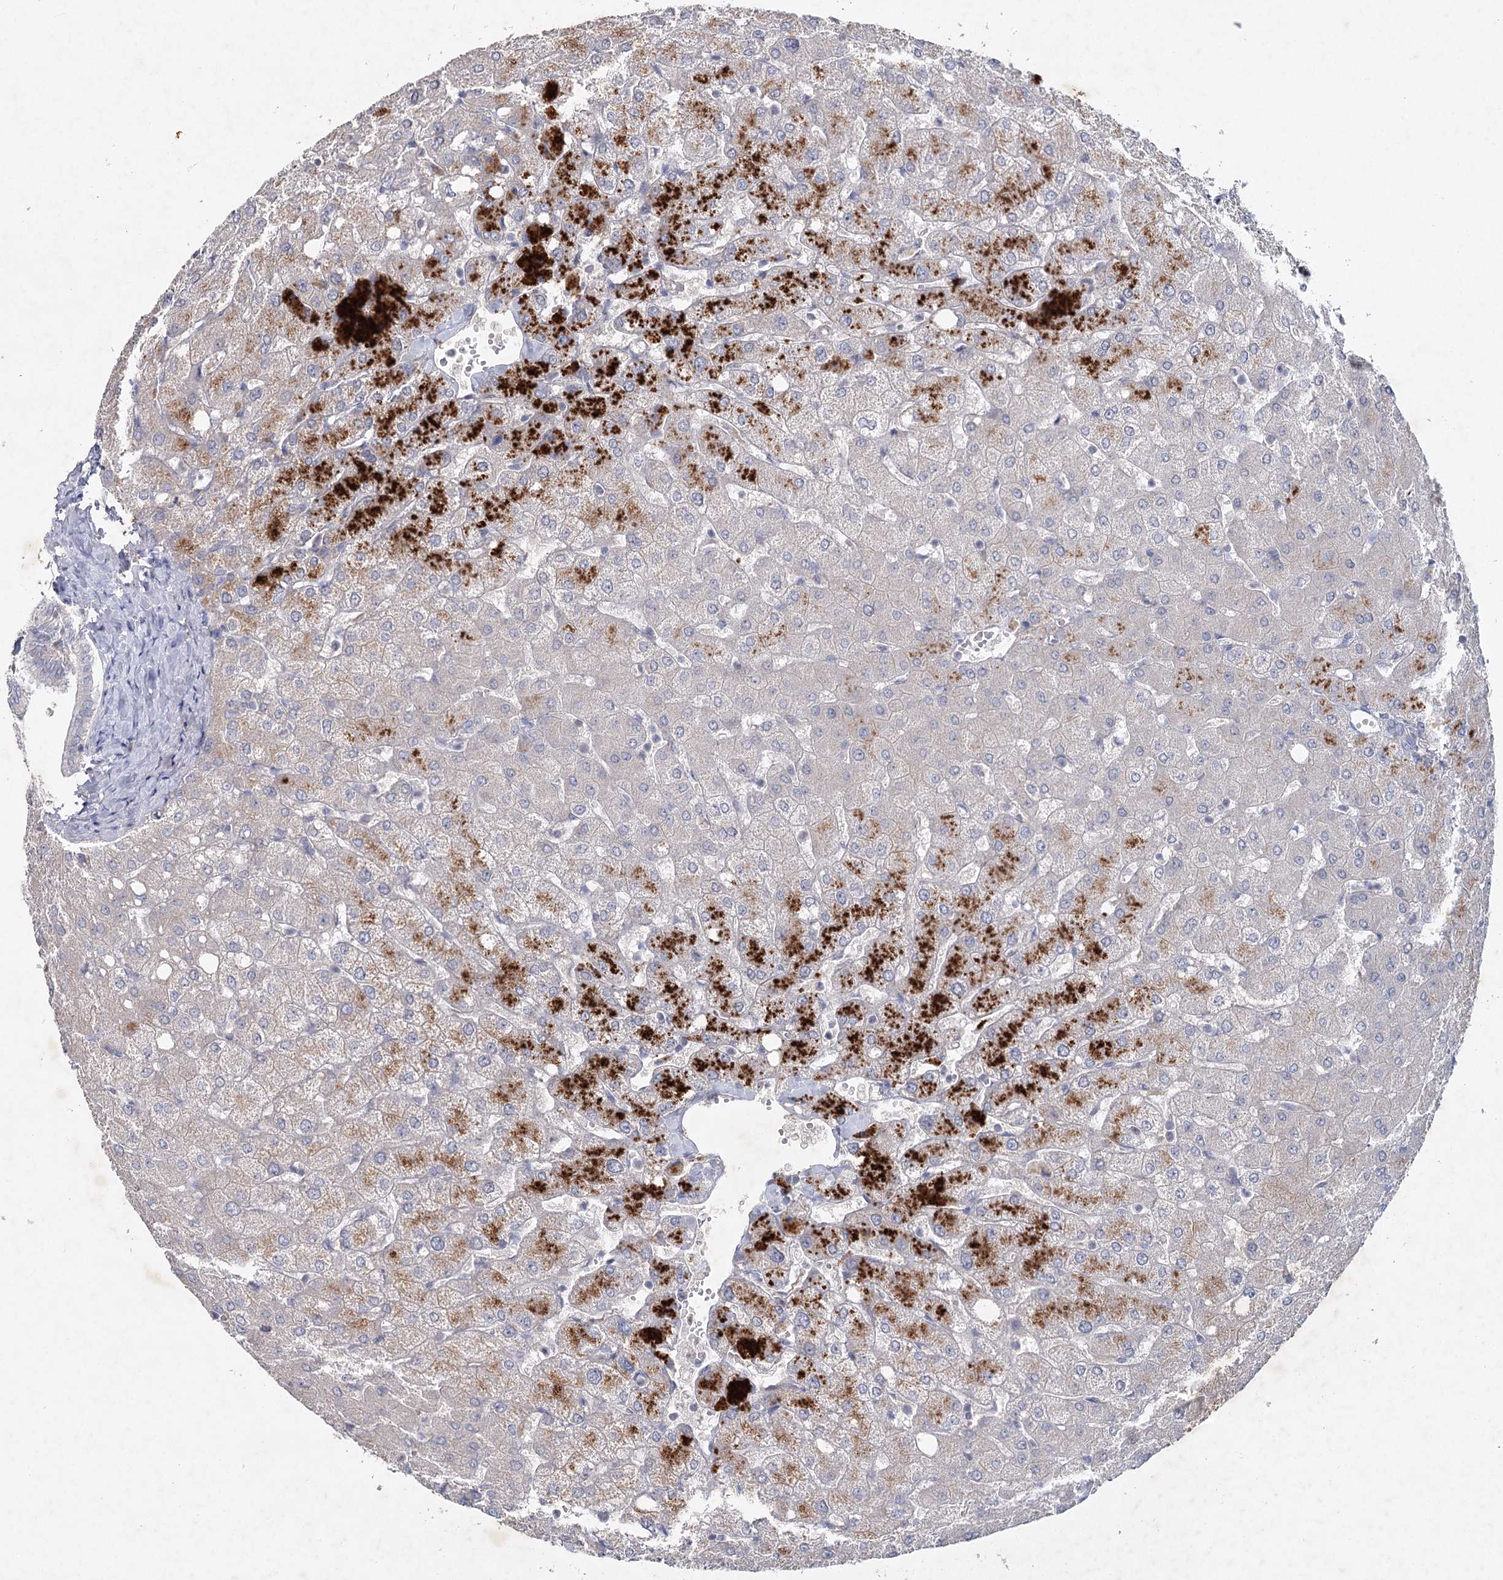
{"staining": {"intensity": "negative", "quantity": "none", "location": "none"}, "tissue": "liver", "cell_type": "Cholangiocytes", "image_type": "normal", "snomed": [{"axis": "morphology", "description": "Normal tissue, NOS"}, {"axis": "topography", "description": "Liver"}], "caption": "Micrograph shows no significant protein expression in cholangiocytes of normal liver. (DAB IHC with hematoxylin counter stain).", "gene": "MAP3K13", "patient": {"sex": "female", "age": 54}}